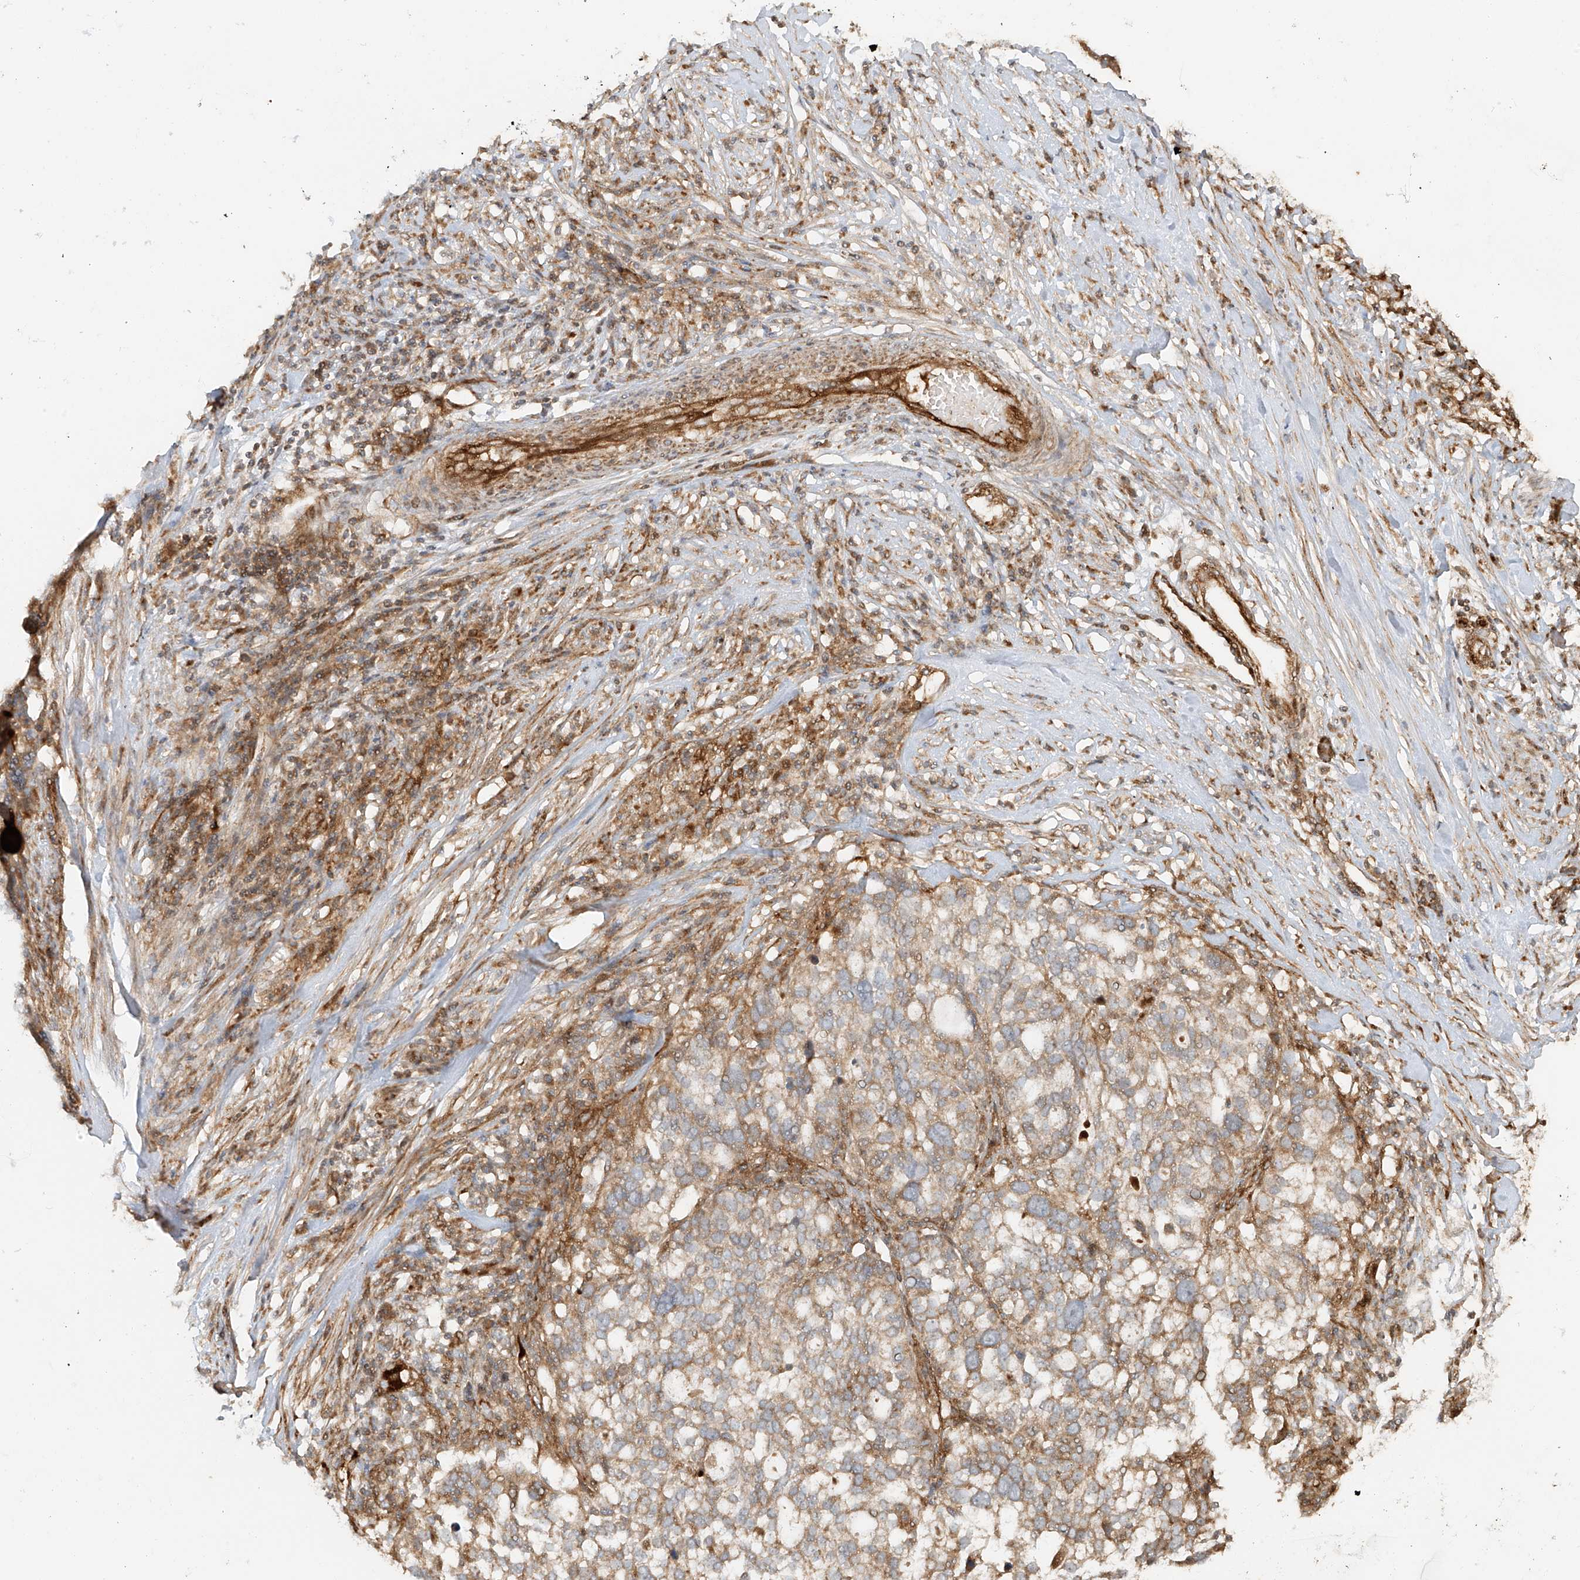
{"staining": {"intensity": "moderate", "quantity": ">75%", "location": "cytoplasmic/membranous"}, "tissue": "ovarian cancer", "cell_type": "Tumor cells", "image_type": "cancer", "snomed": [{"axis": "morphology", "description": "Cystadenocarcinoma, serous, NOS"}, {"axis": "topography", "description": "Ovary"}], "caption": "This histopathology image demonstrates IHC staining of human serous cystadenocarcinoma (ovarian), with medium moderate cytoplasmic/membranous positivity in about >75% of tumor cells.", "gene": "MIPEP", "patient": {"sex": "female", "age": 59}}